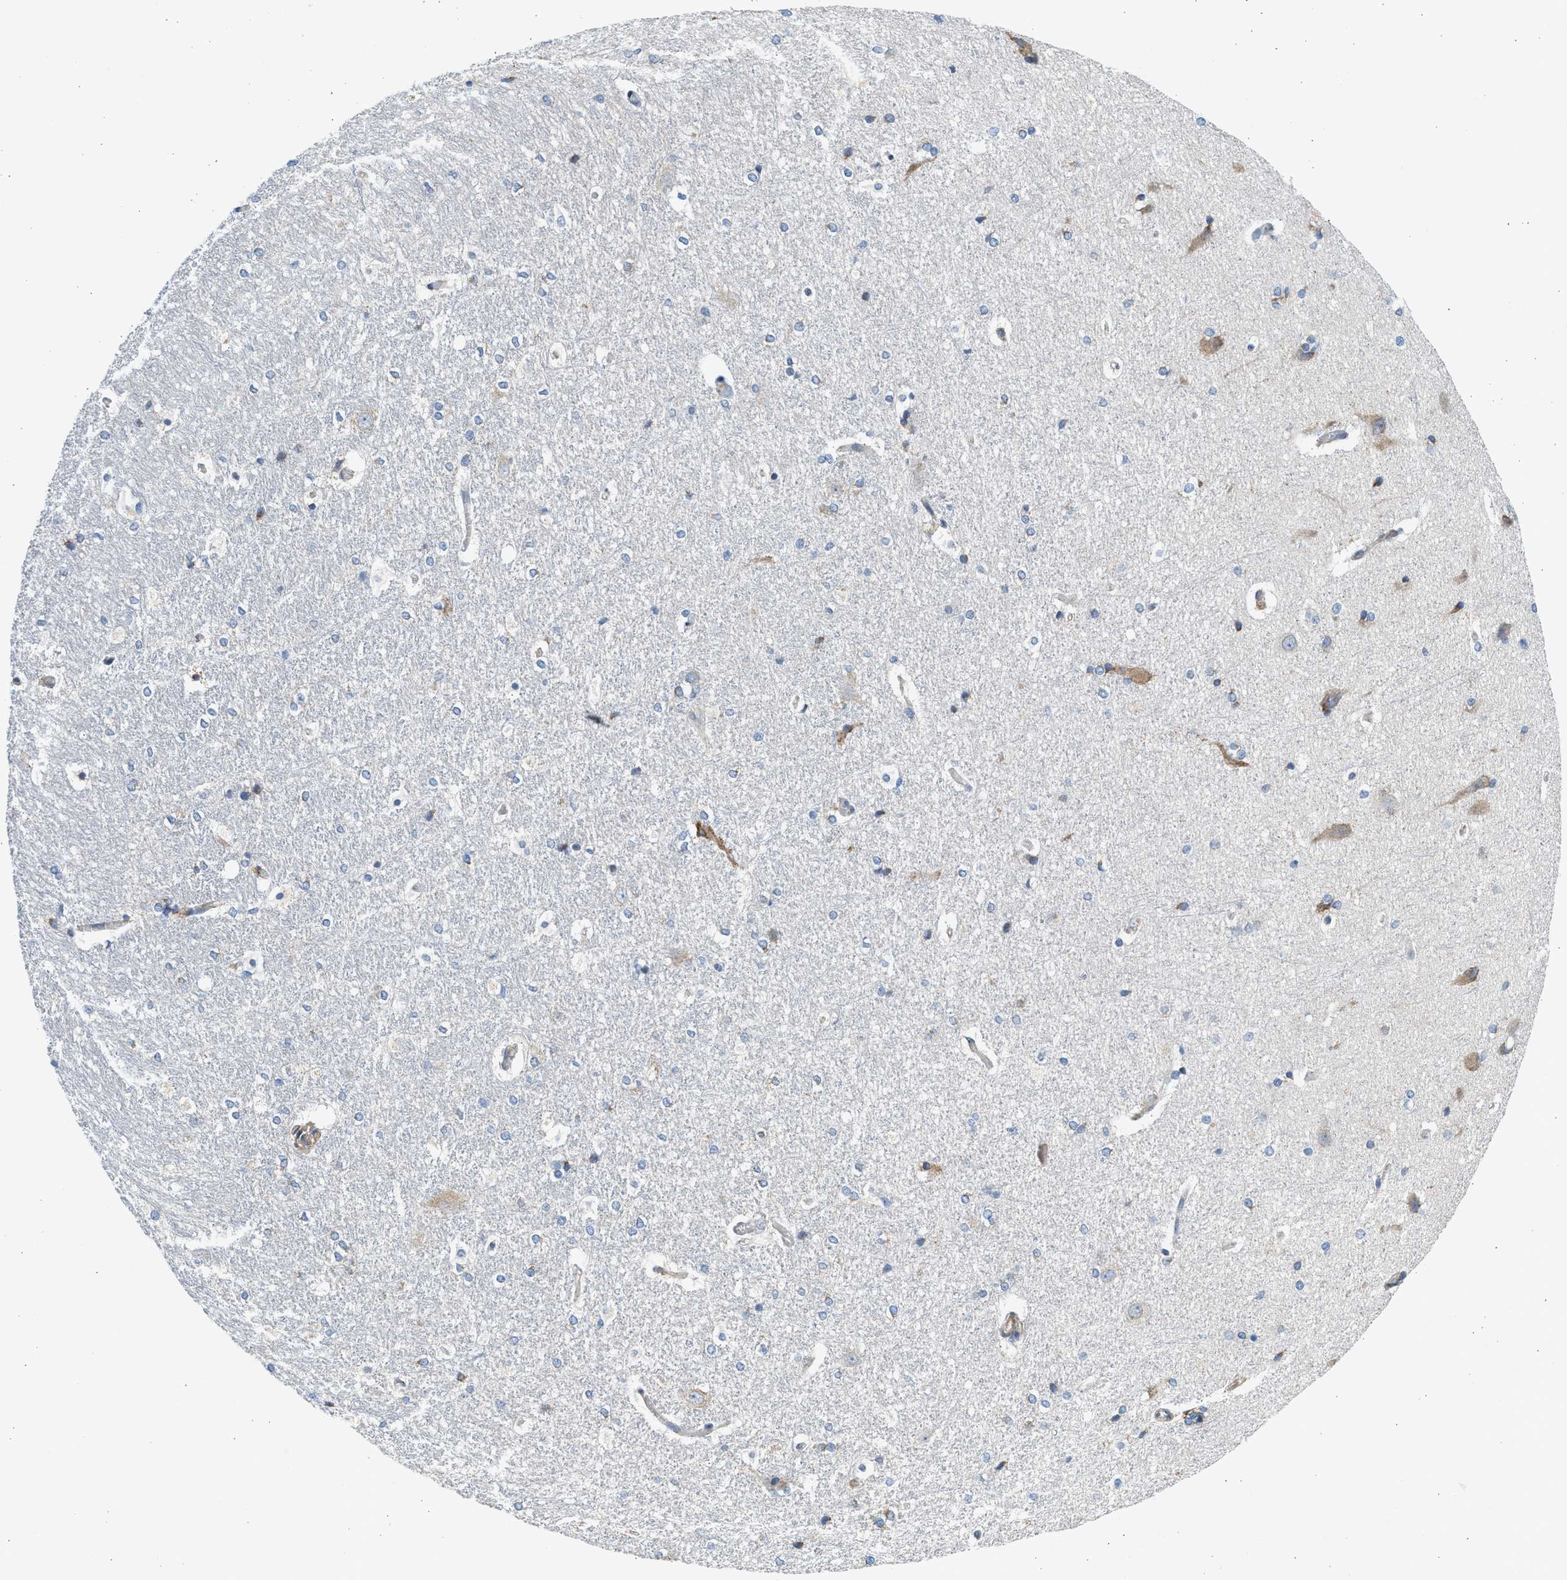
{"staining": {"intensity": "negative", "quantity": "none", "location": "none"}, "tissue": "hippocampus", "cell_type": "Glial cells", "image_type": "normal", "snomed": [{"axis": "morphology", "description": "Normal tissue, NOS"}, {"axis": "topography", "description": "Hippocampus"}], "caption": "An image of hippocampus stained for a protein exhibits no brown staining in glial cells. The staining is performed using DAB brown chromogen with nuclei counter-stained in using hematoxylin.", "gene": "CNTN6", "patient": {"sex": "female", "age": 19}}